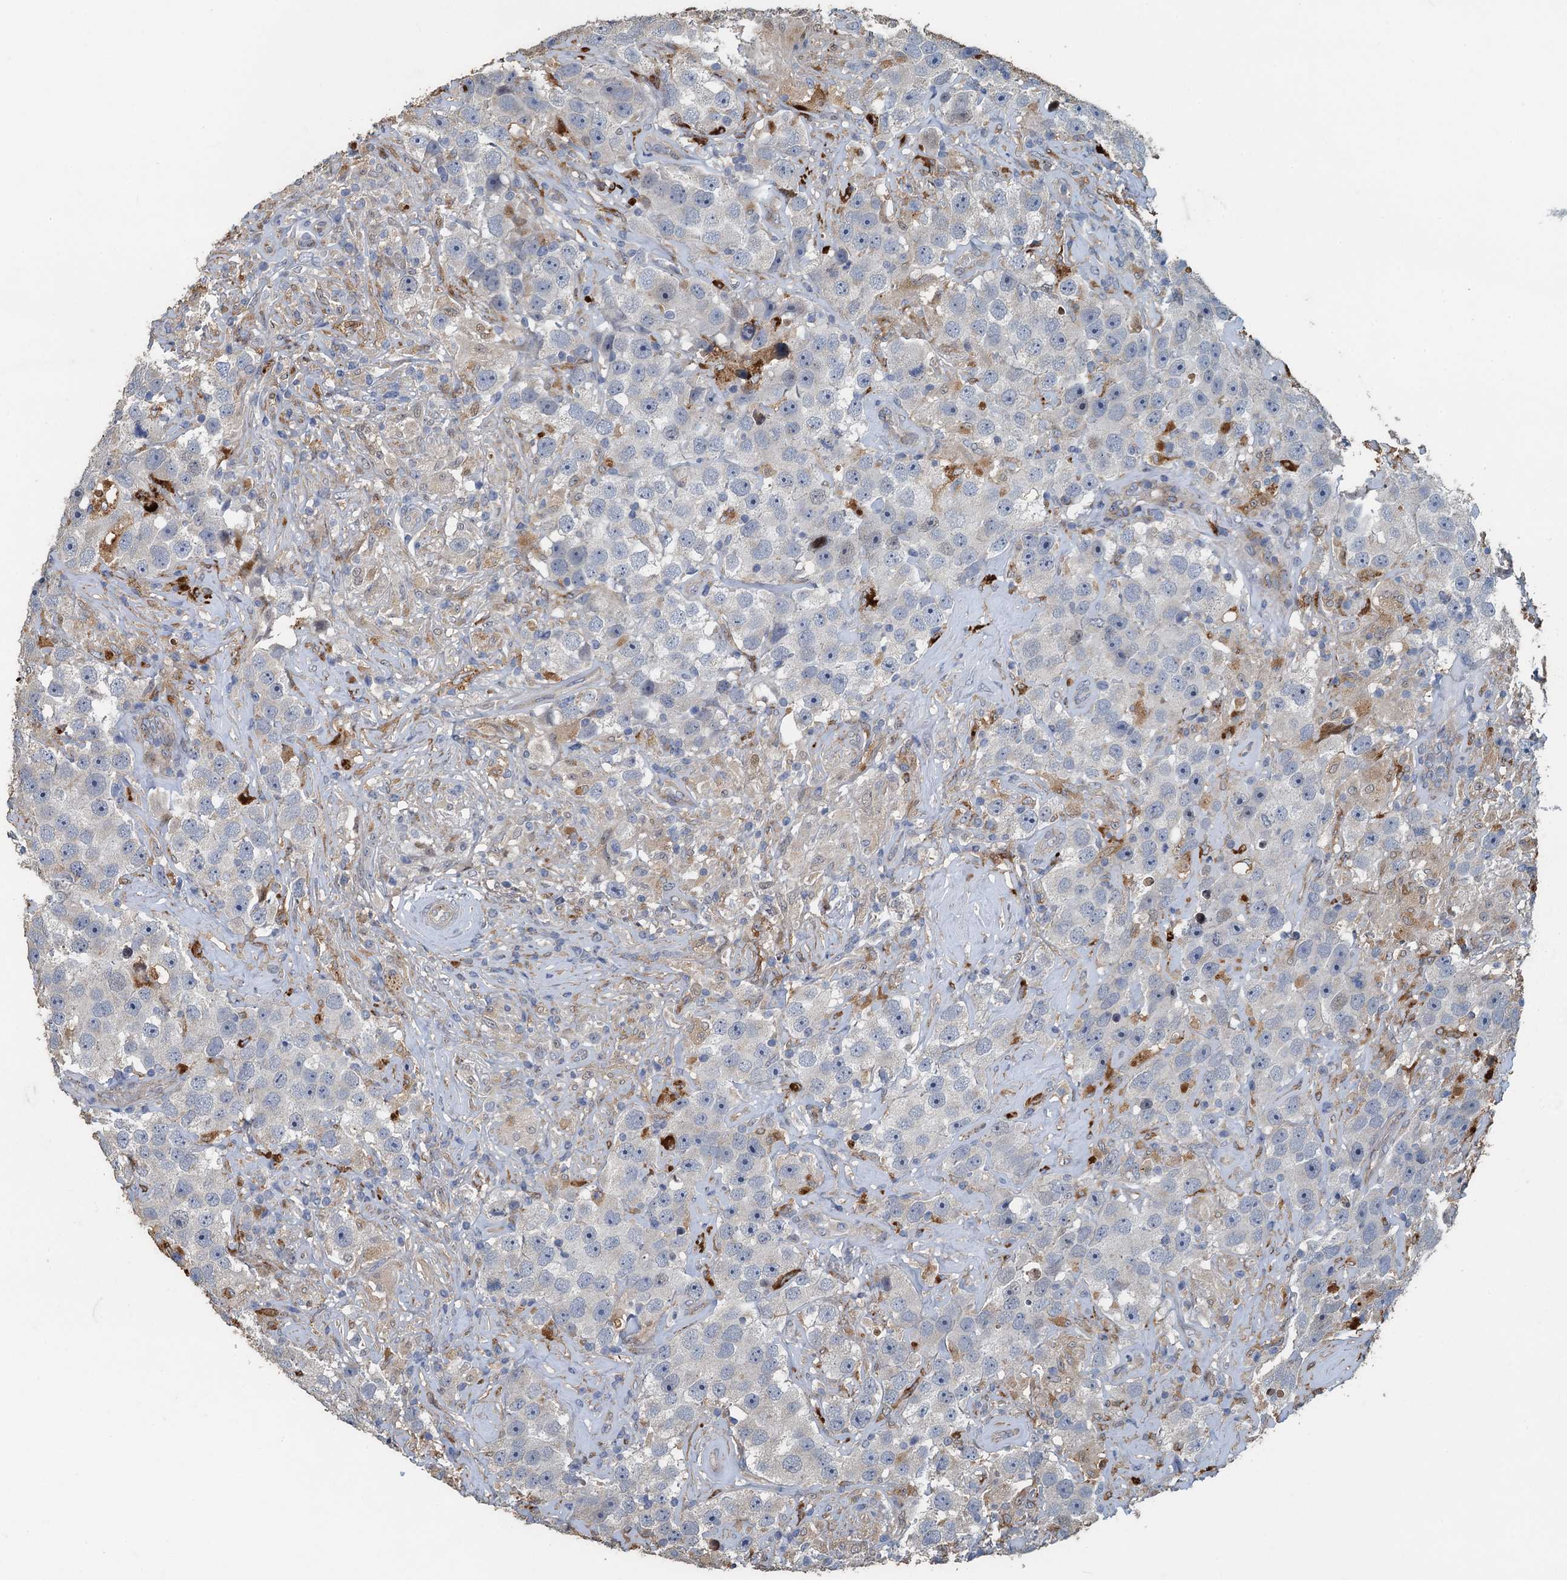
{"staining": {"intensity": "negative", "quantity": "none", "location": "none"}, "tissue": "testis cancer", "cell_type": "Tumor cells", "image_type": "cancer", "snomed": [{"axis": "morphology", "description": "Seminoma, NOS"}, {"axis": "topography", "description": "Testis"}], "caption": "High magnification brightfield microscopy of testis cancer (seminoma) stained with DAB (brown) and counterstained with hematoxylin (blue): tumor cells show no significant staining.", "gene": "AGRN", "patient": {"sex": "male", "age": 49}}